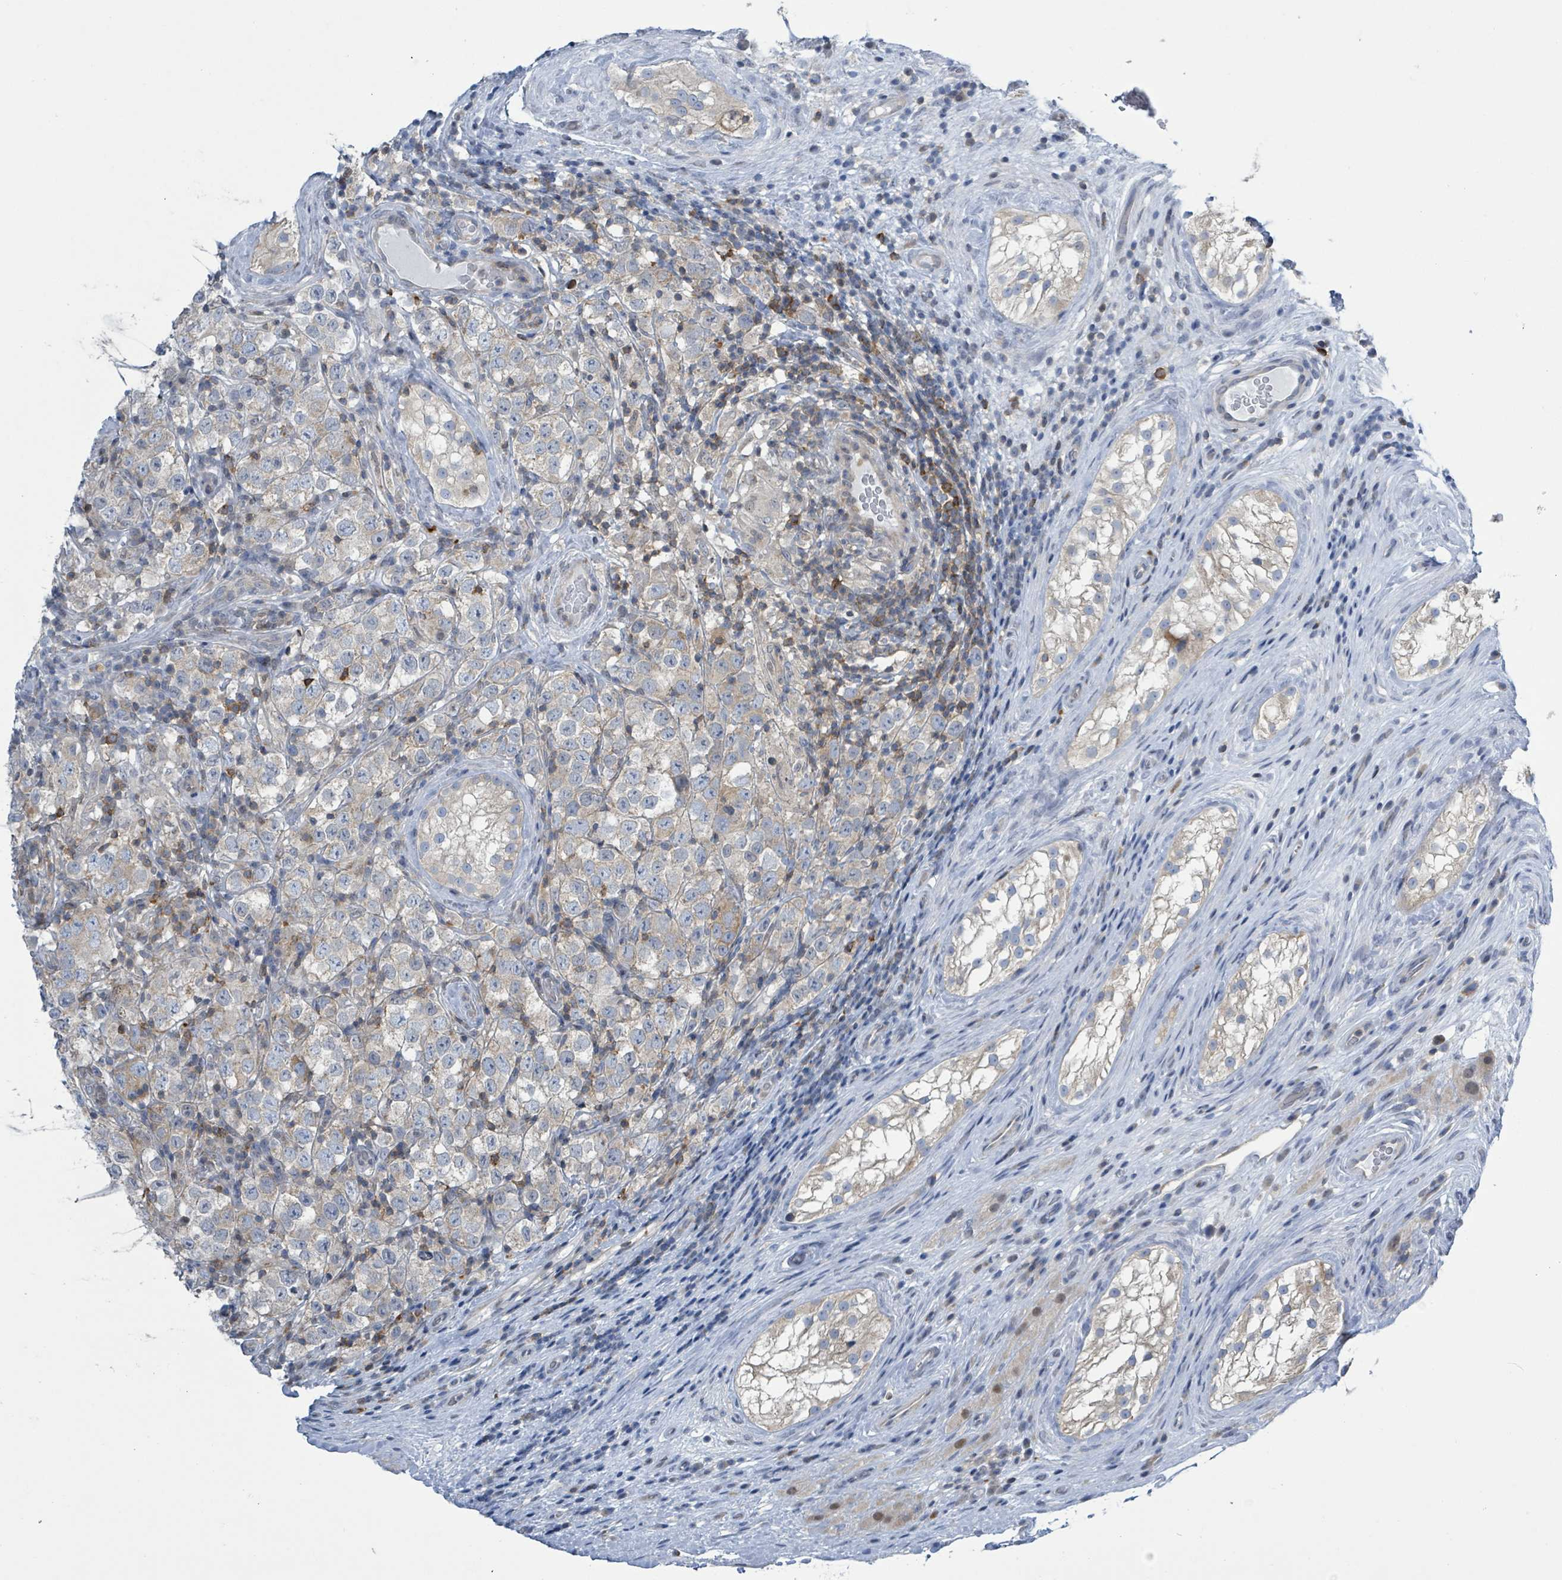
{"staining": {"intensity": "negative", "quantity": "none", "location": "none"}, "tissue": "testis cancer", "cell_type": "Tumor cells", "image_type": "cancer", "snomed": [{"axis": "morphology", "description": "Seminoma, NOS"}, {"axis": "morphology", "description": "Carcinoma, Embryonal, NOS"}, {"axis": "topography", "description": "Testis"}], "caption": "IHC image of neoplastic tissue: seminoma (testis) stained with DAB shows no significant protein positivity in tumor cells. The staining is performed using DAB (3,3'-diaminobenzidine) brown chromogen with nuclei counter-stained in using hematoxylin.", "gene": "DGKZ", "patient": {"sex": "male", "age": 41}}